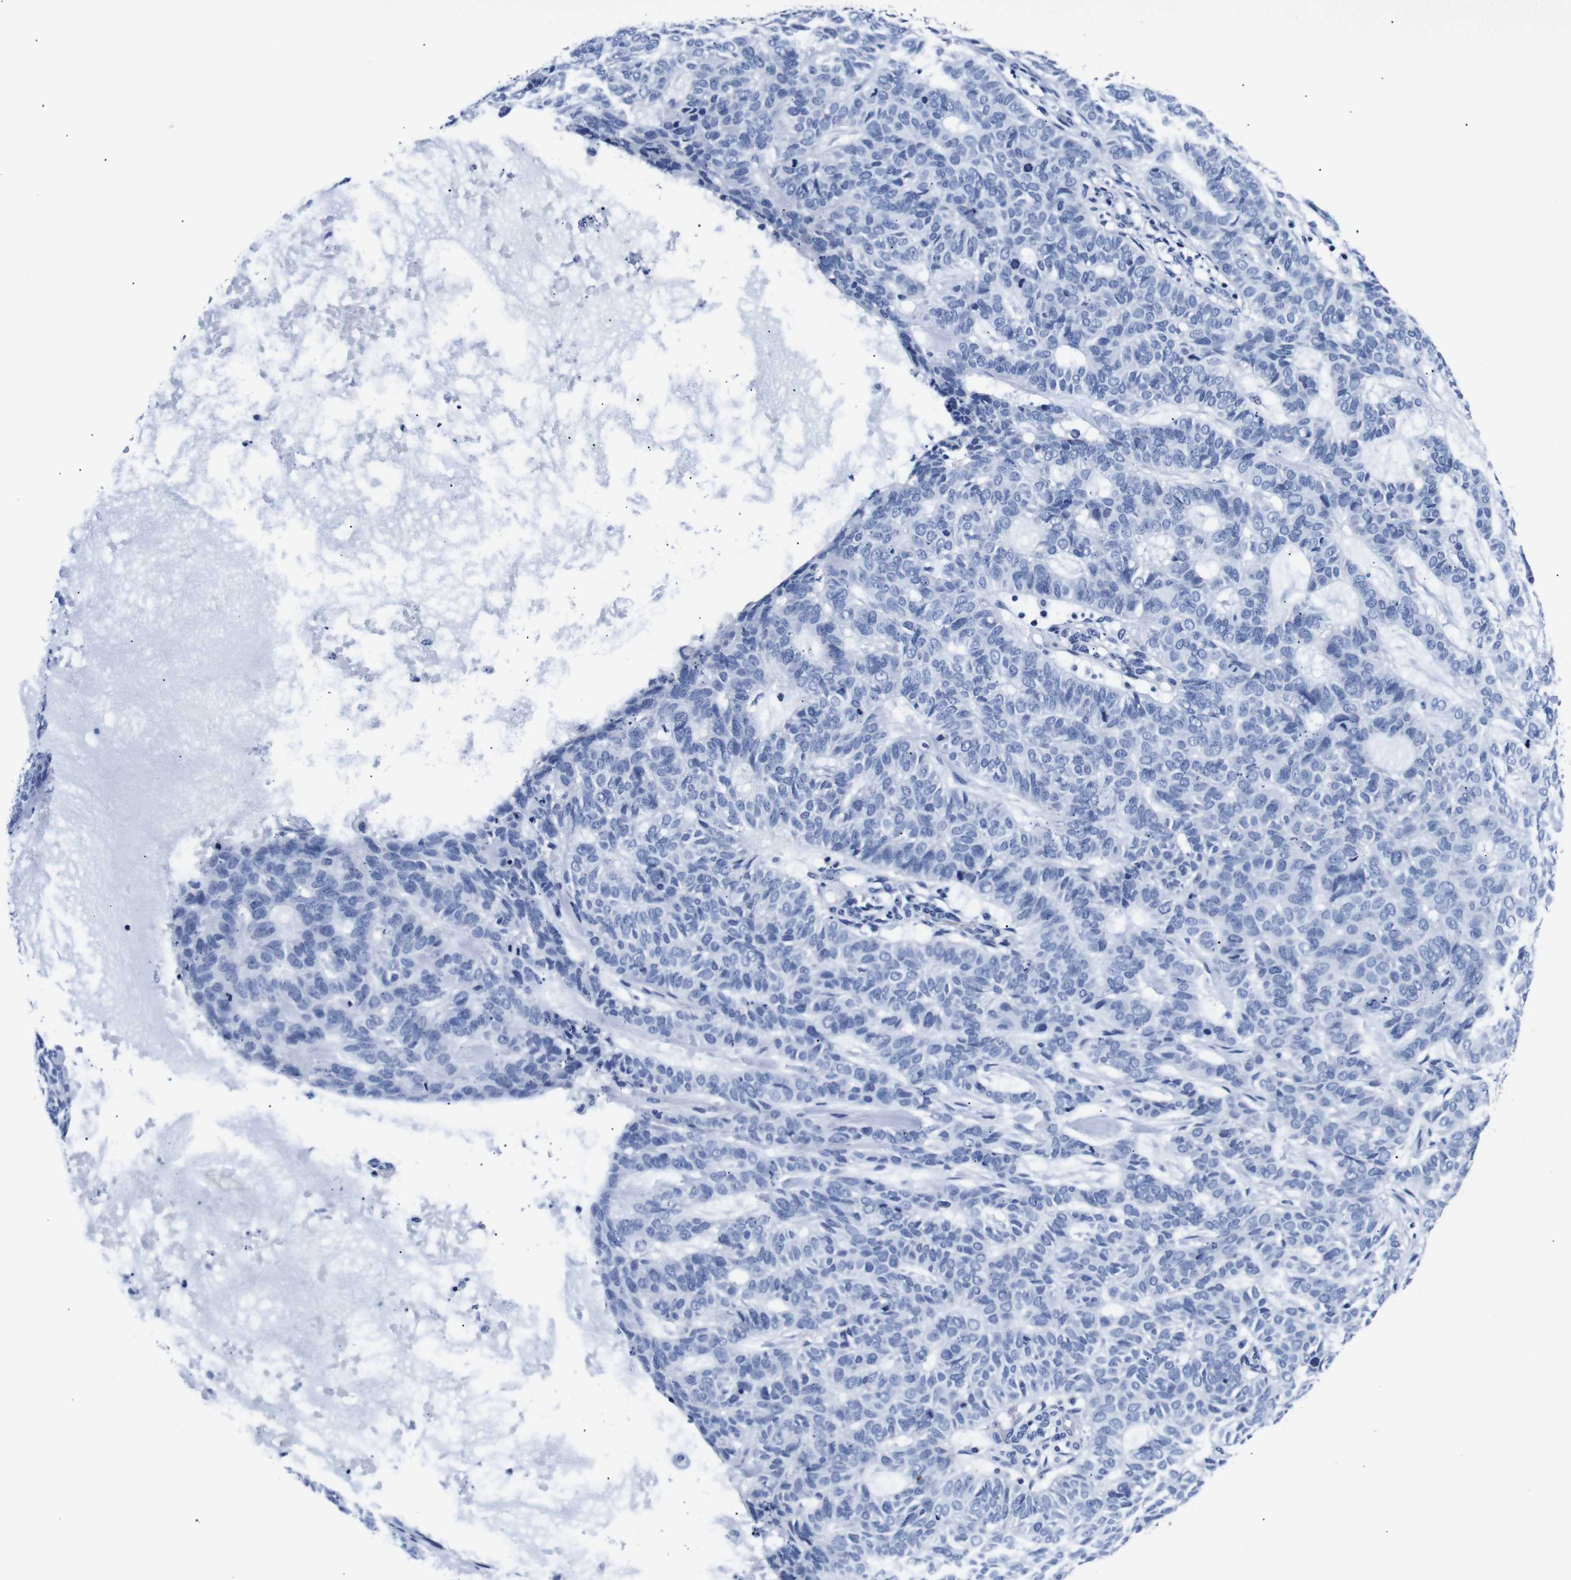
{"staining": {"intensity": "negative", "quantity": "none", "location": "none"}, "tissue": "skin cancer", "cell_type": "Tumor cells", "image_type": "cancer", "snomed": [{"axis": "morphology", "description": "Basal cell carcinoma"}, {"axis": "topography", "description": "Skin"}], "caption": "This is an immunohistochemistry (IHC) histopathology image of skin cancer. There is no positivity in tumor cells.", "gene": "GAP43", "patient": {"sex": "male", "age": 87}}